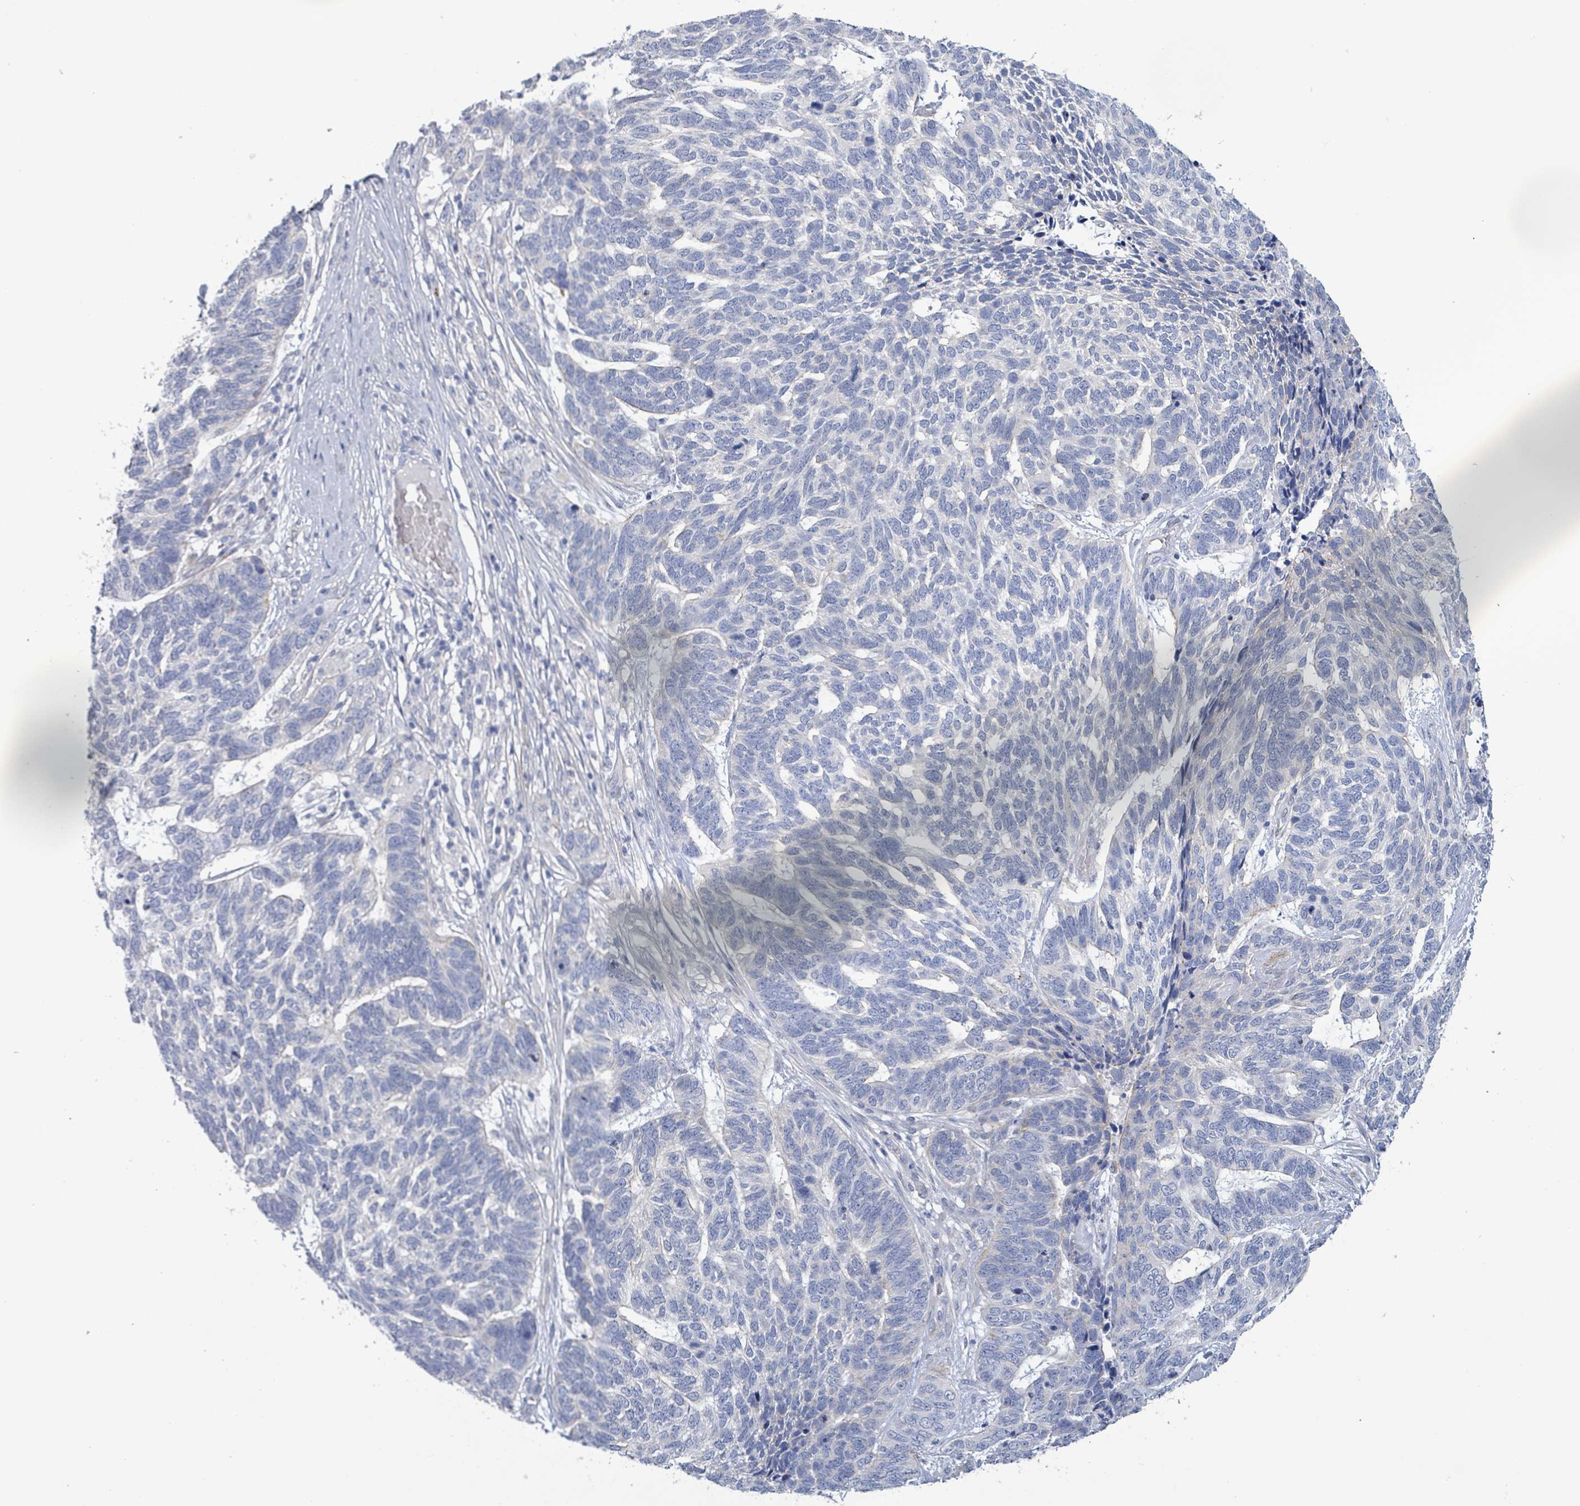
{"staining": {"intensity": "negative", "quantity": "none", "location": "none"}, "tissue": "skin cancer", "cell_type": "Tumor cells", "image_type": "cancer", "snomed": [{"axis": "morphology", "description": "Basal cell carcinoma"}, {"axis": "topography", "description": "Skin"}], "caption": "The photomicrograph demonstrates no staining of tumor cells in skin cancer. (Brightfield microscopy of DAB (3,3'-diaminobenzidine) immunohistochemistry at high magnification).", "gene": "PKLR", "patient": {"sex": "female", "age": 65}}